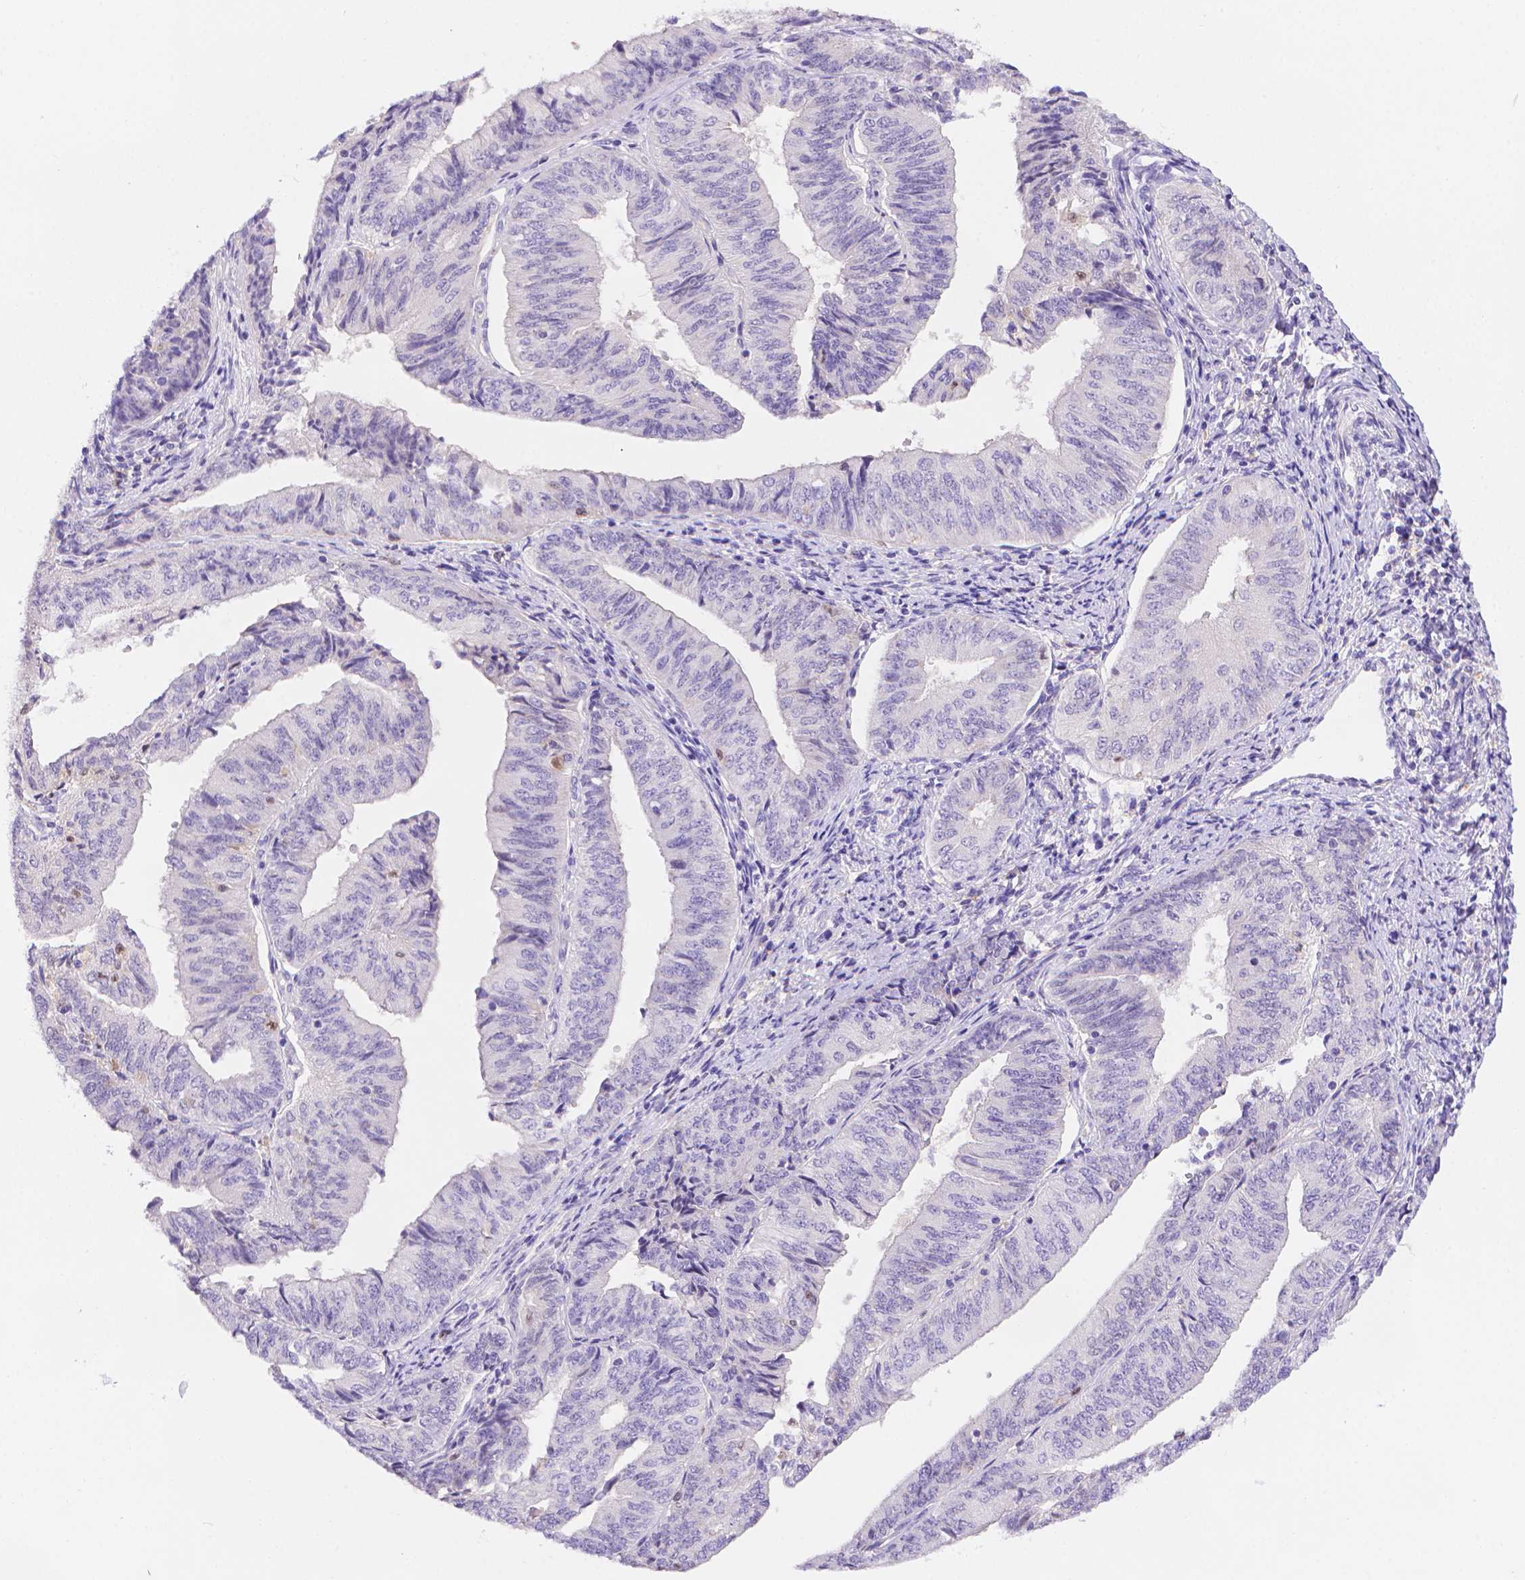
{"staining": {"intensity": "negative", "quantity": "none", "location": "none"}, "tissue": "endometrial cancer", "cell_type": "Tumor cells", "image_type": "cancer", "snomed": [{"axis": "morphology", "description": "Adenocarcinoma, NOS"}, {"axis": "topography", "description": "Endometrium"}], "caption": "Immunohistochemistry (IHC) photomicrograph of neoplastic tissue: adenocarcinoma (endometrial) stained with DAB (3,3'-diaminobenzidine) exhibits no significant protein staining in tumor cells.", "gene": "FGD2", "patient": {"sex": "female", "age": 58}}